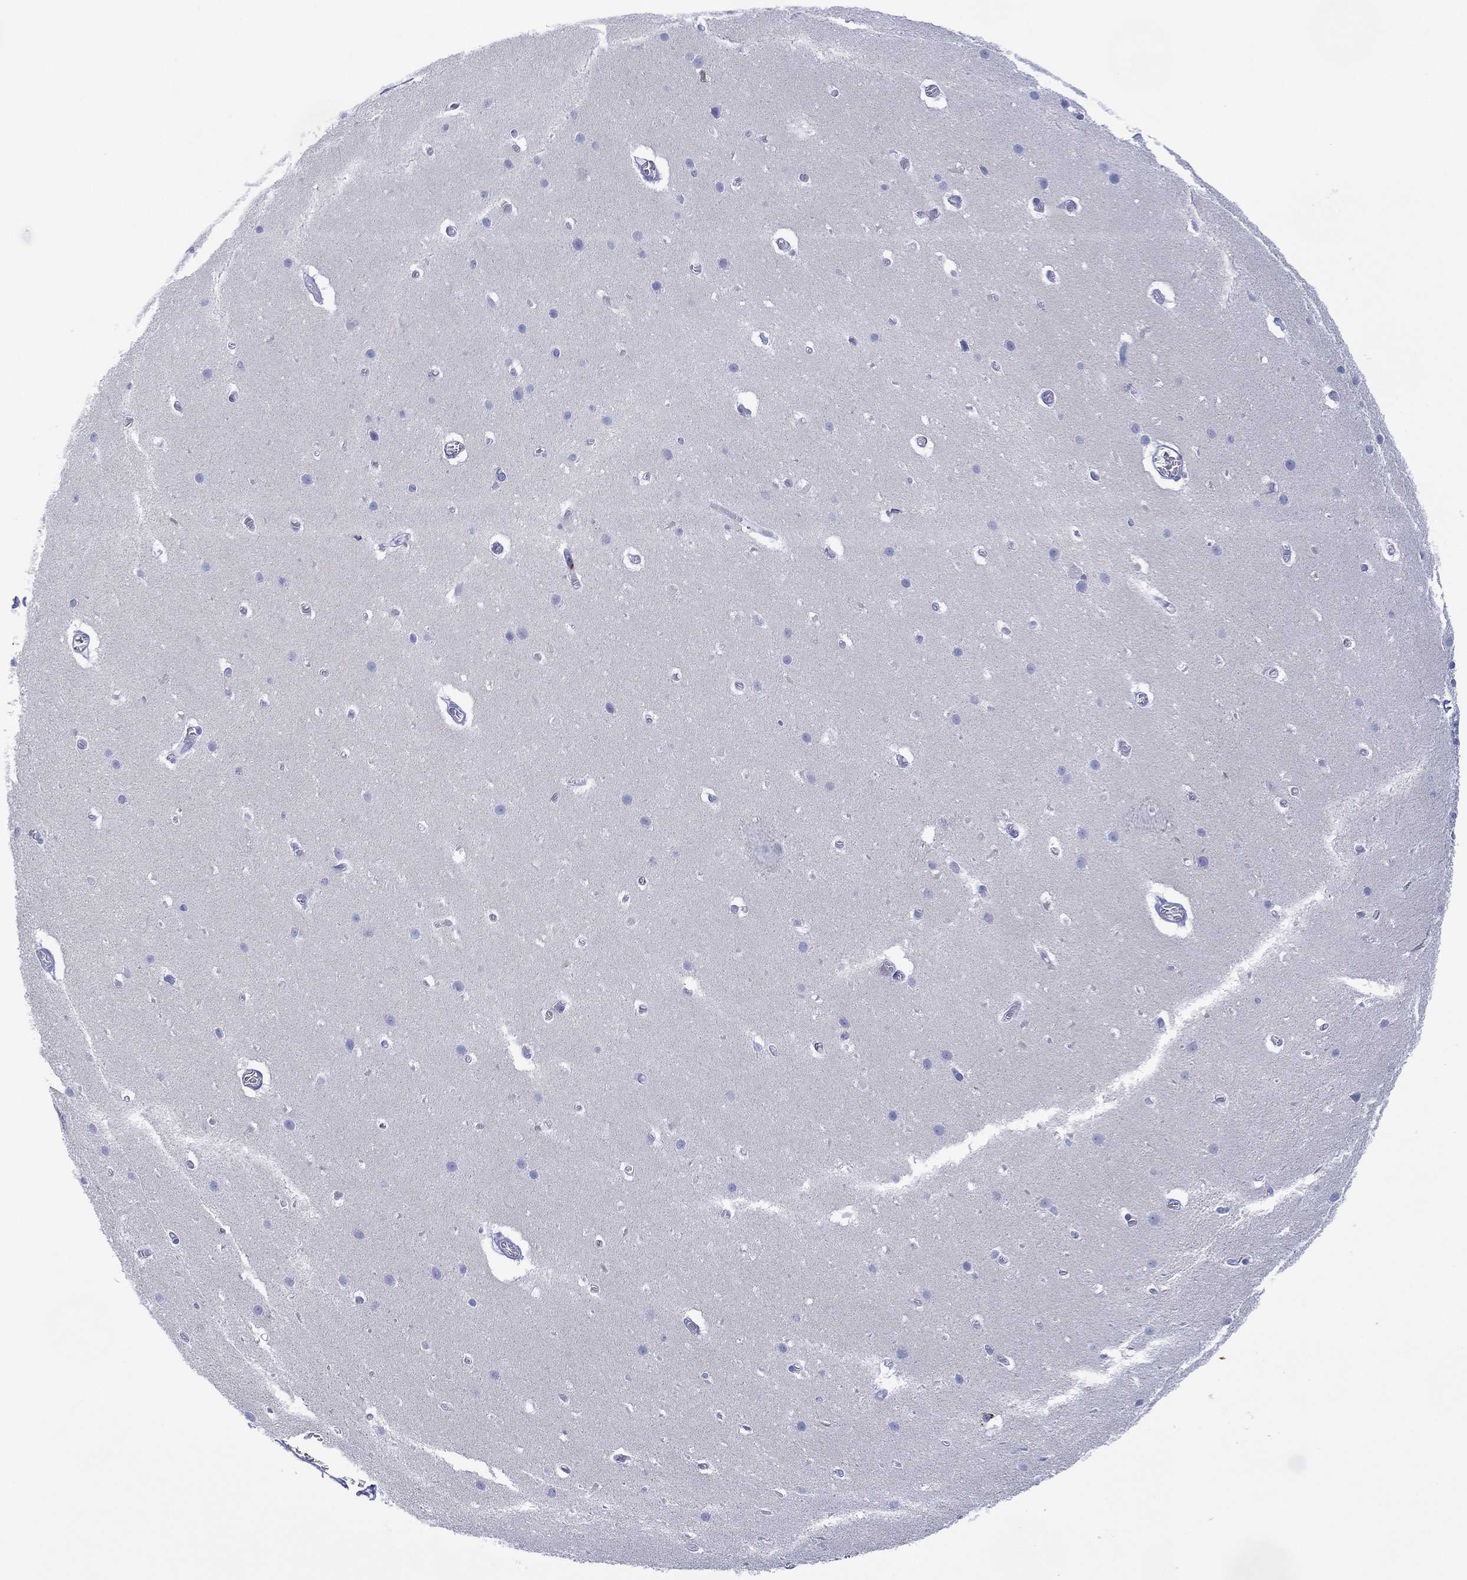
{"staining": {"intensity": "negative", "quantity": "none", "location": "none"}, "tissue": "cerebellum", "cell_type": "Cells in granular layer", "image_type": "normal", "snomed": [{"axis": "morphology", "description": "Normal tissue, NOS"}, {"axis": "topography", "description": "Cerebellum"}], "caption": "IHC micrograph of unremarkable cerebellum stained for a protein (brown), which shows no positivity in cells in granular layer.", "gene": "DPP4", "patient": {"sex": "male", "age": 70}}